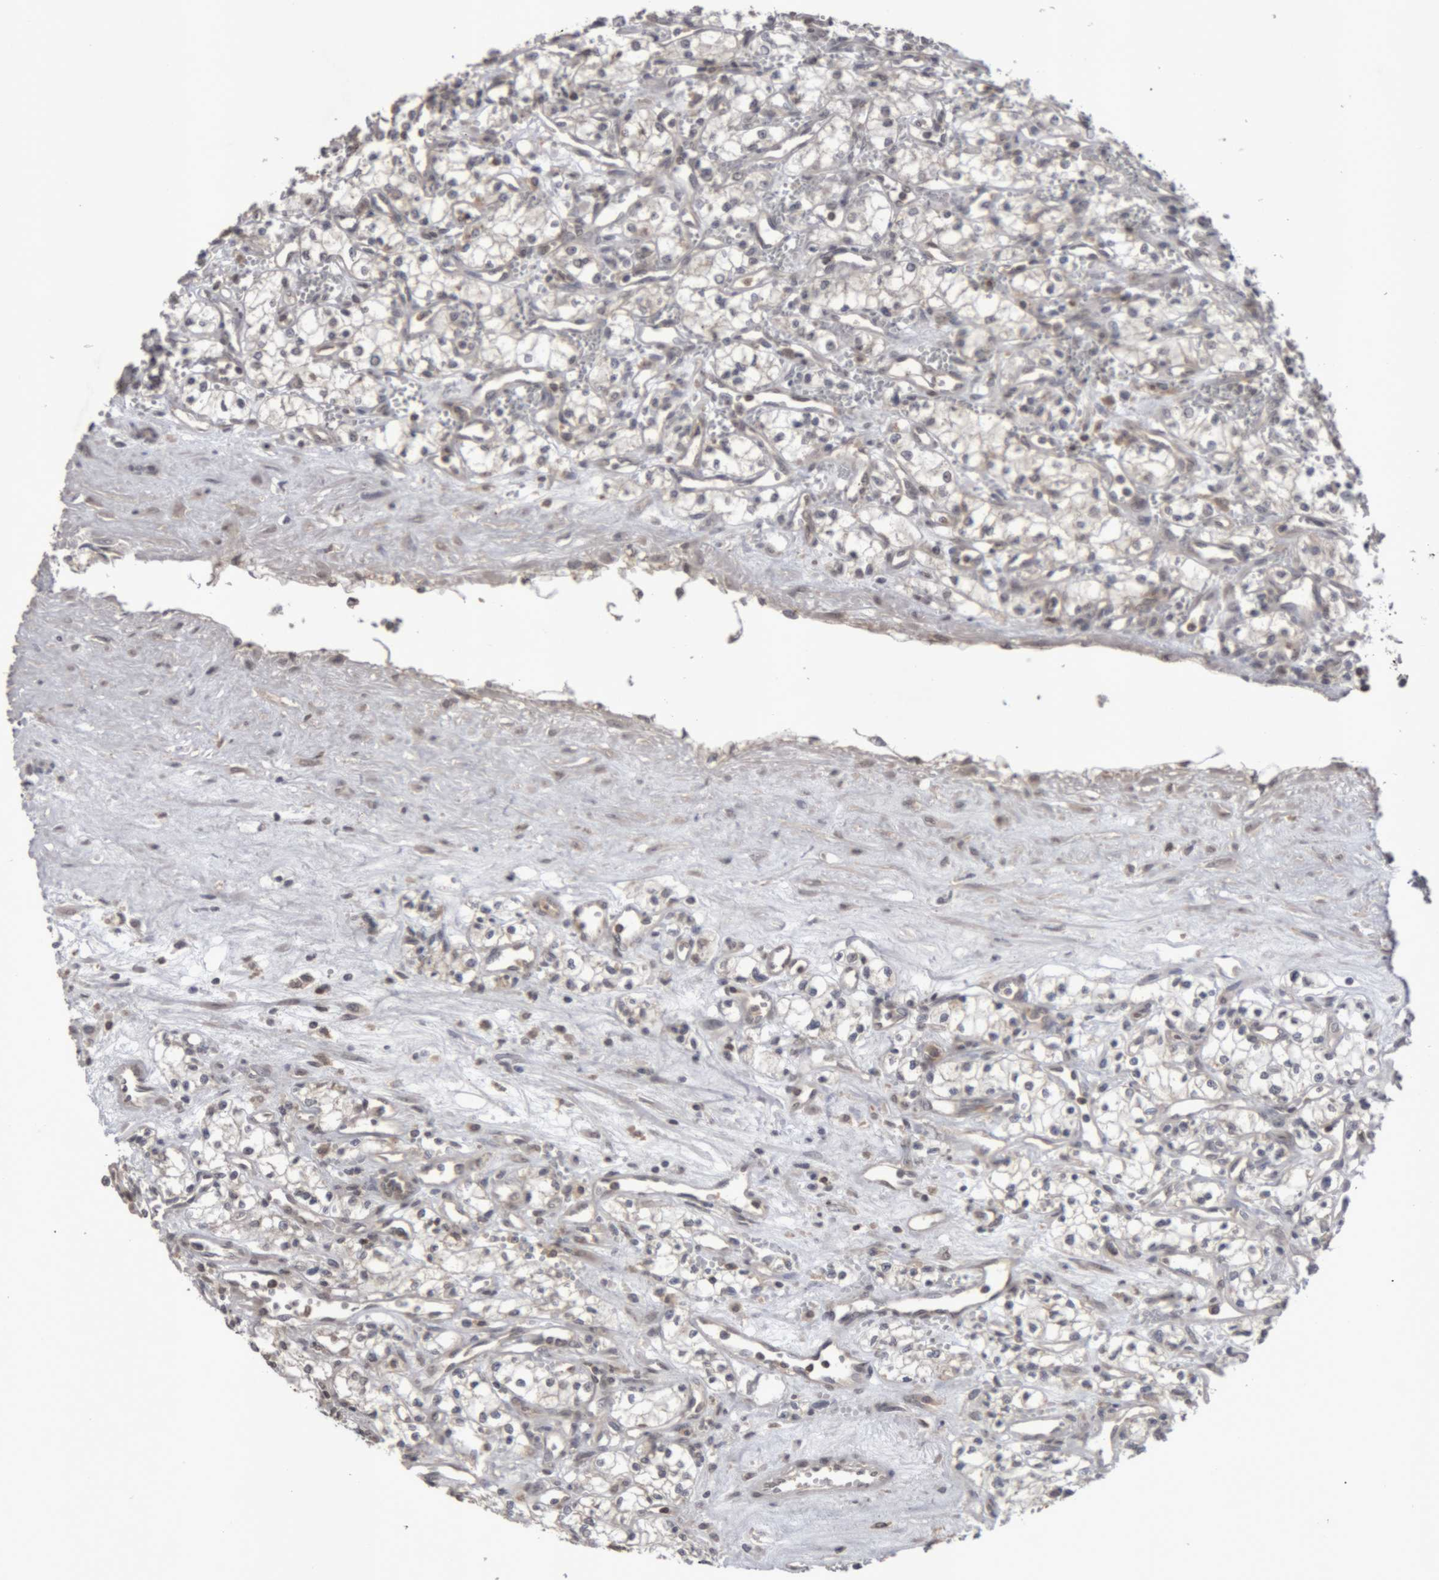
{"staining": {"intensity": "negative", "quantity": "none", "location": "none"}, "tissue": "renal cancer", "cell_type": "Tumor cells", "image_type": "cancer", "snomed": [{"axis": "morphology", "description": "Adenocarcinoma, NOS"}, {"axis": "topography", "description": "Kidney"}], "caption": "An image of human renal adenocarcinoma is negative for staining in tumor cells.", "gene": "NFATC2", "patient": {"sex": "male", "age": 59}}